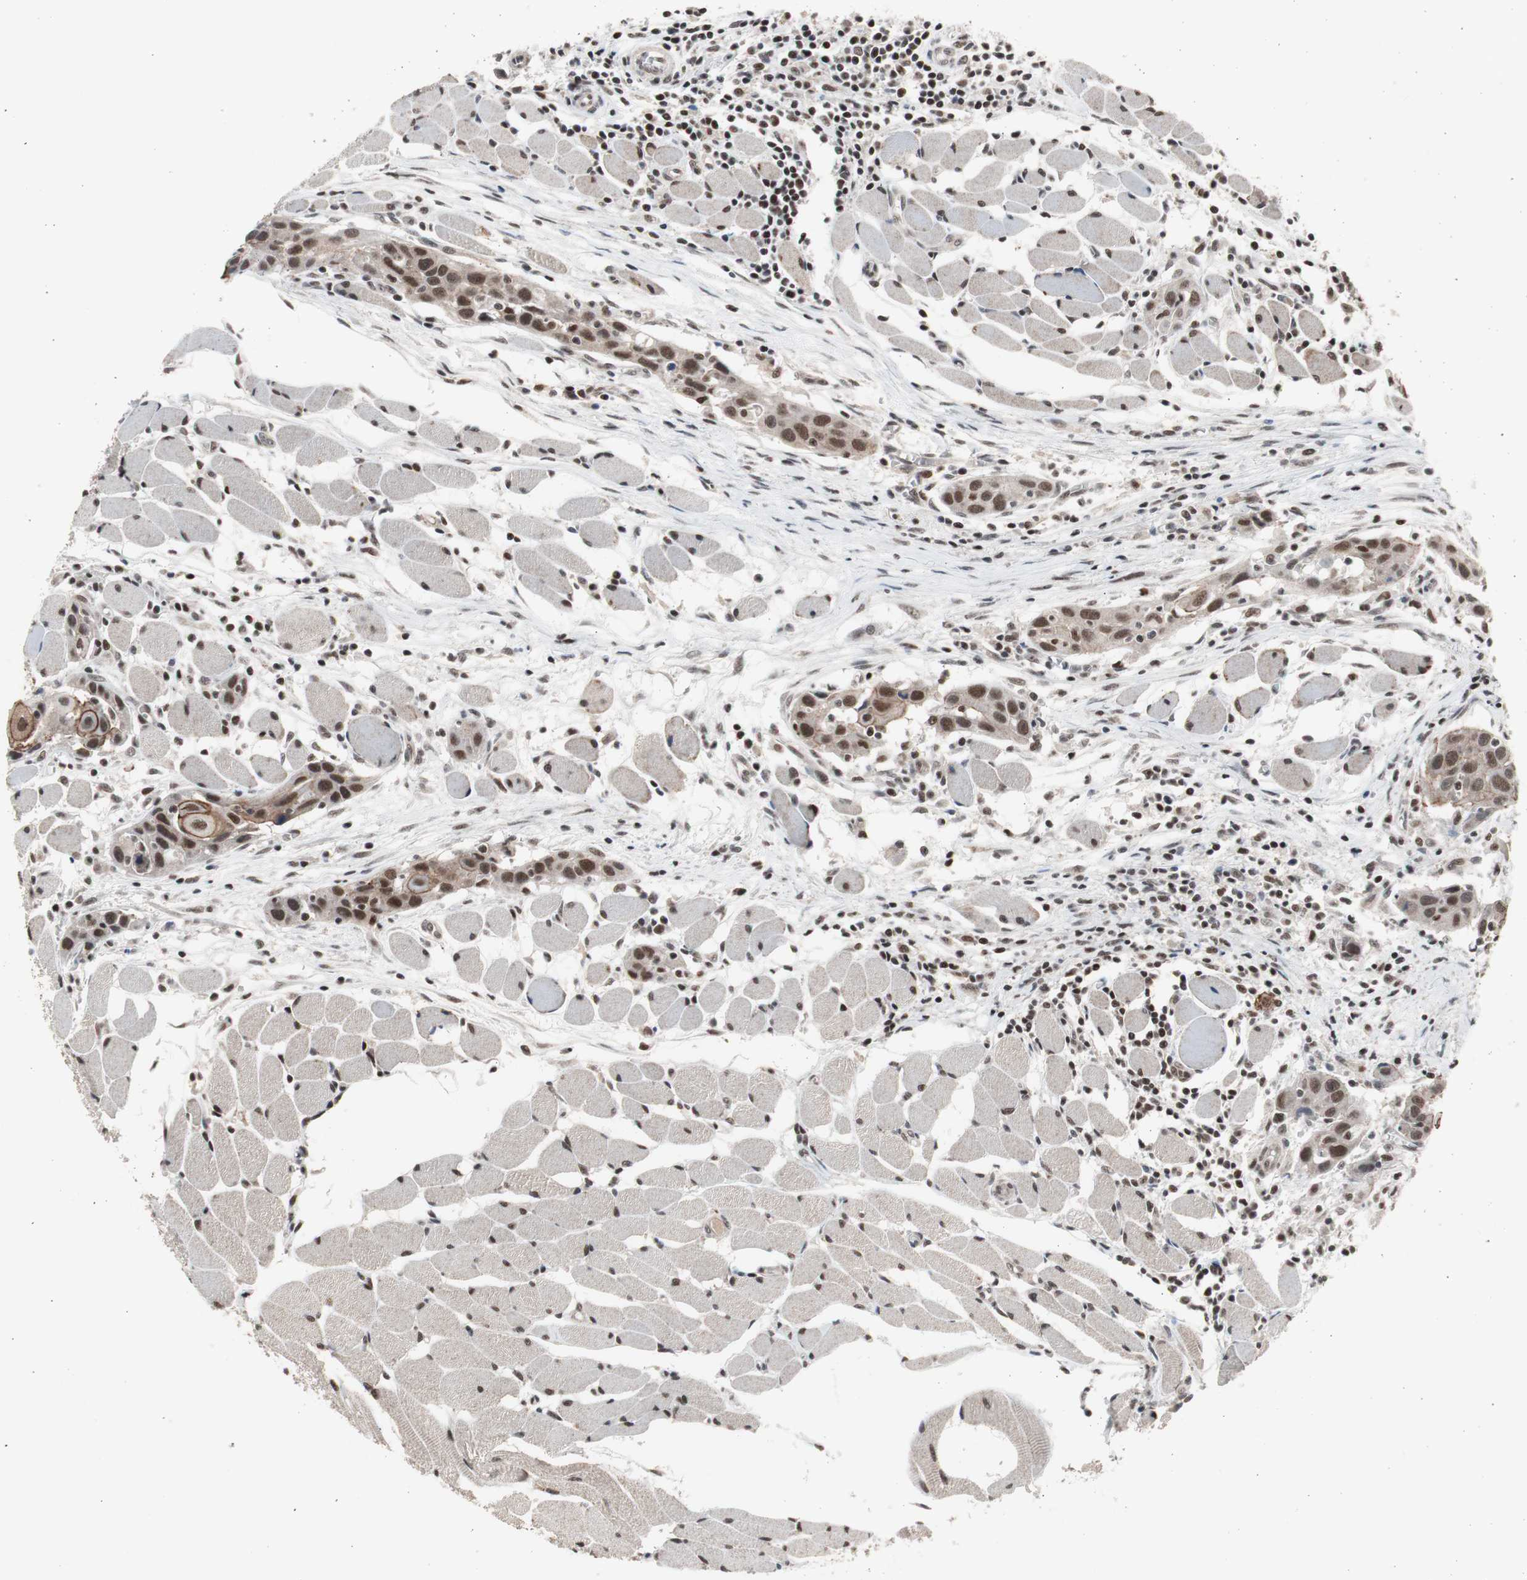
{"staining": {"intensity": "moderate", "quantity": ">75%", "location": "nuclear"}, "tissue": "head and neck cancer", "cell_type": "Tumor cells", "image_type": "cancer", "snomed": [{"axis": "morphology", "description": "Squamous cell carcinoma, NOS"}, {"axis": "topography", "description": "Oral tissue"}, {"axis": "topography", "description": "Head-Neck"}], "caption": "Protein staining of head and neck cancer (squamous cell carcinoma) tissue demonstrates moderate nuclear staining in about >75% of tumor cells. Using DAB (3,3'-diaminobenzidine) (brown) and hematoxylin (blue) stains, captured at high magnification using brightfield microscopy.", "gene": "RPA1", "patient": {"sex": "female", "age": 50}}